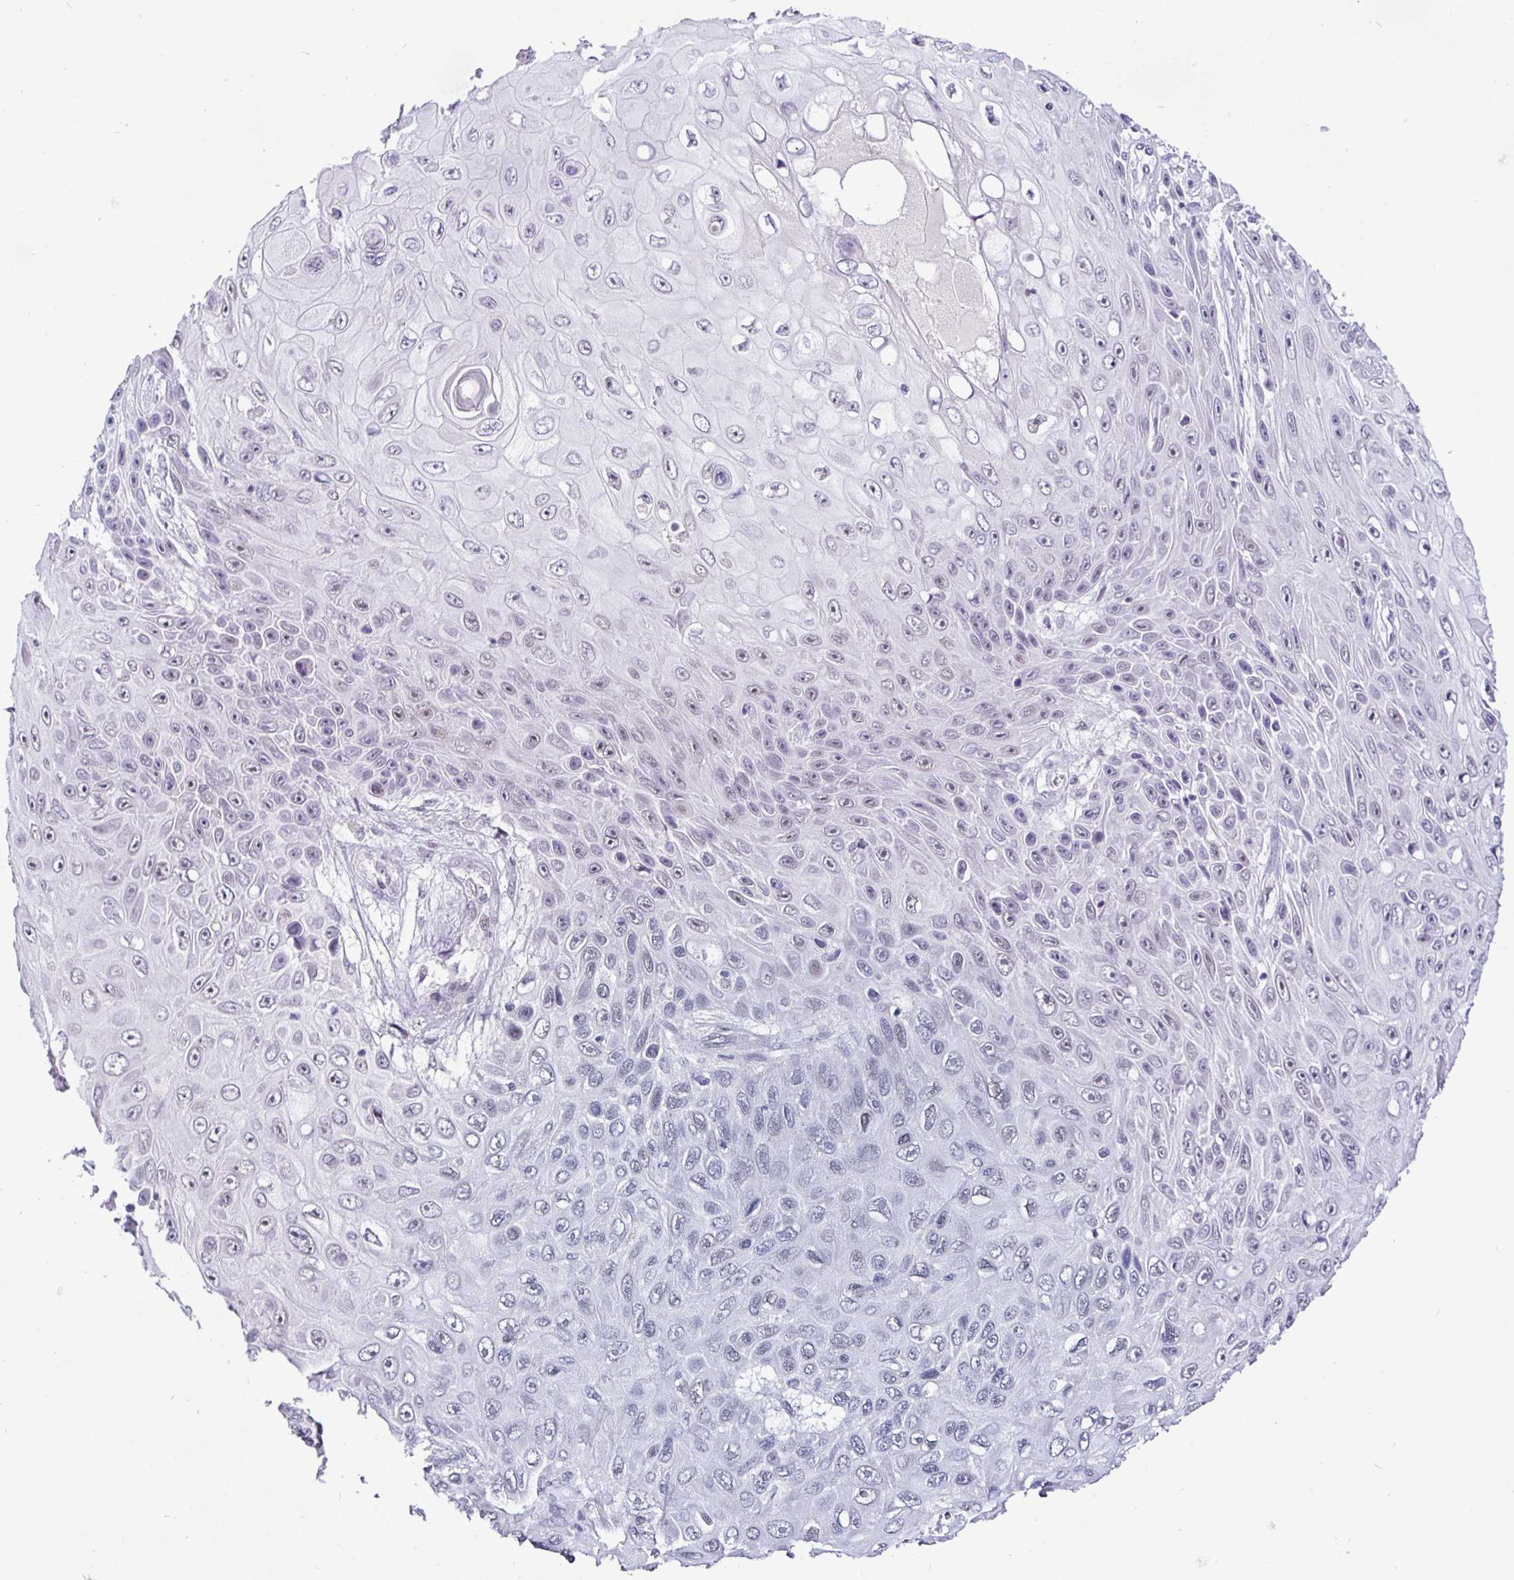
{"staining": {"intensity": "negative", "quantity": "none", "location": "none"}, "tissue": "skin cancer", "cell_type": "Tumor cells", "image_type": "cancer", "snomed": [{"axis": "morphology", "description": "Squamous cell carcinoma, NOS"}, {"axis": "topography", "description": "Skin"}], "caption": "A high-resolution histopathology image shows immunohistochemistry staining of skin cancer, which shows no significant positivity in tumor cells. The staining is performed using DAB (3,3'-diaminobenzidine) brown chromogen with nuclei counter-stained in using hematoxylin.", "gene": "NUP188", "patient": {"sex": "male", "age": 82}}